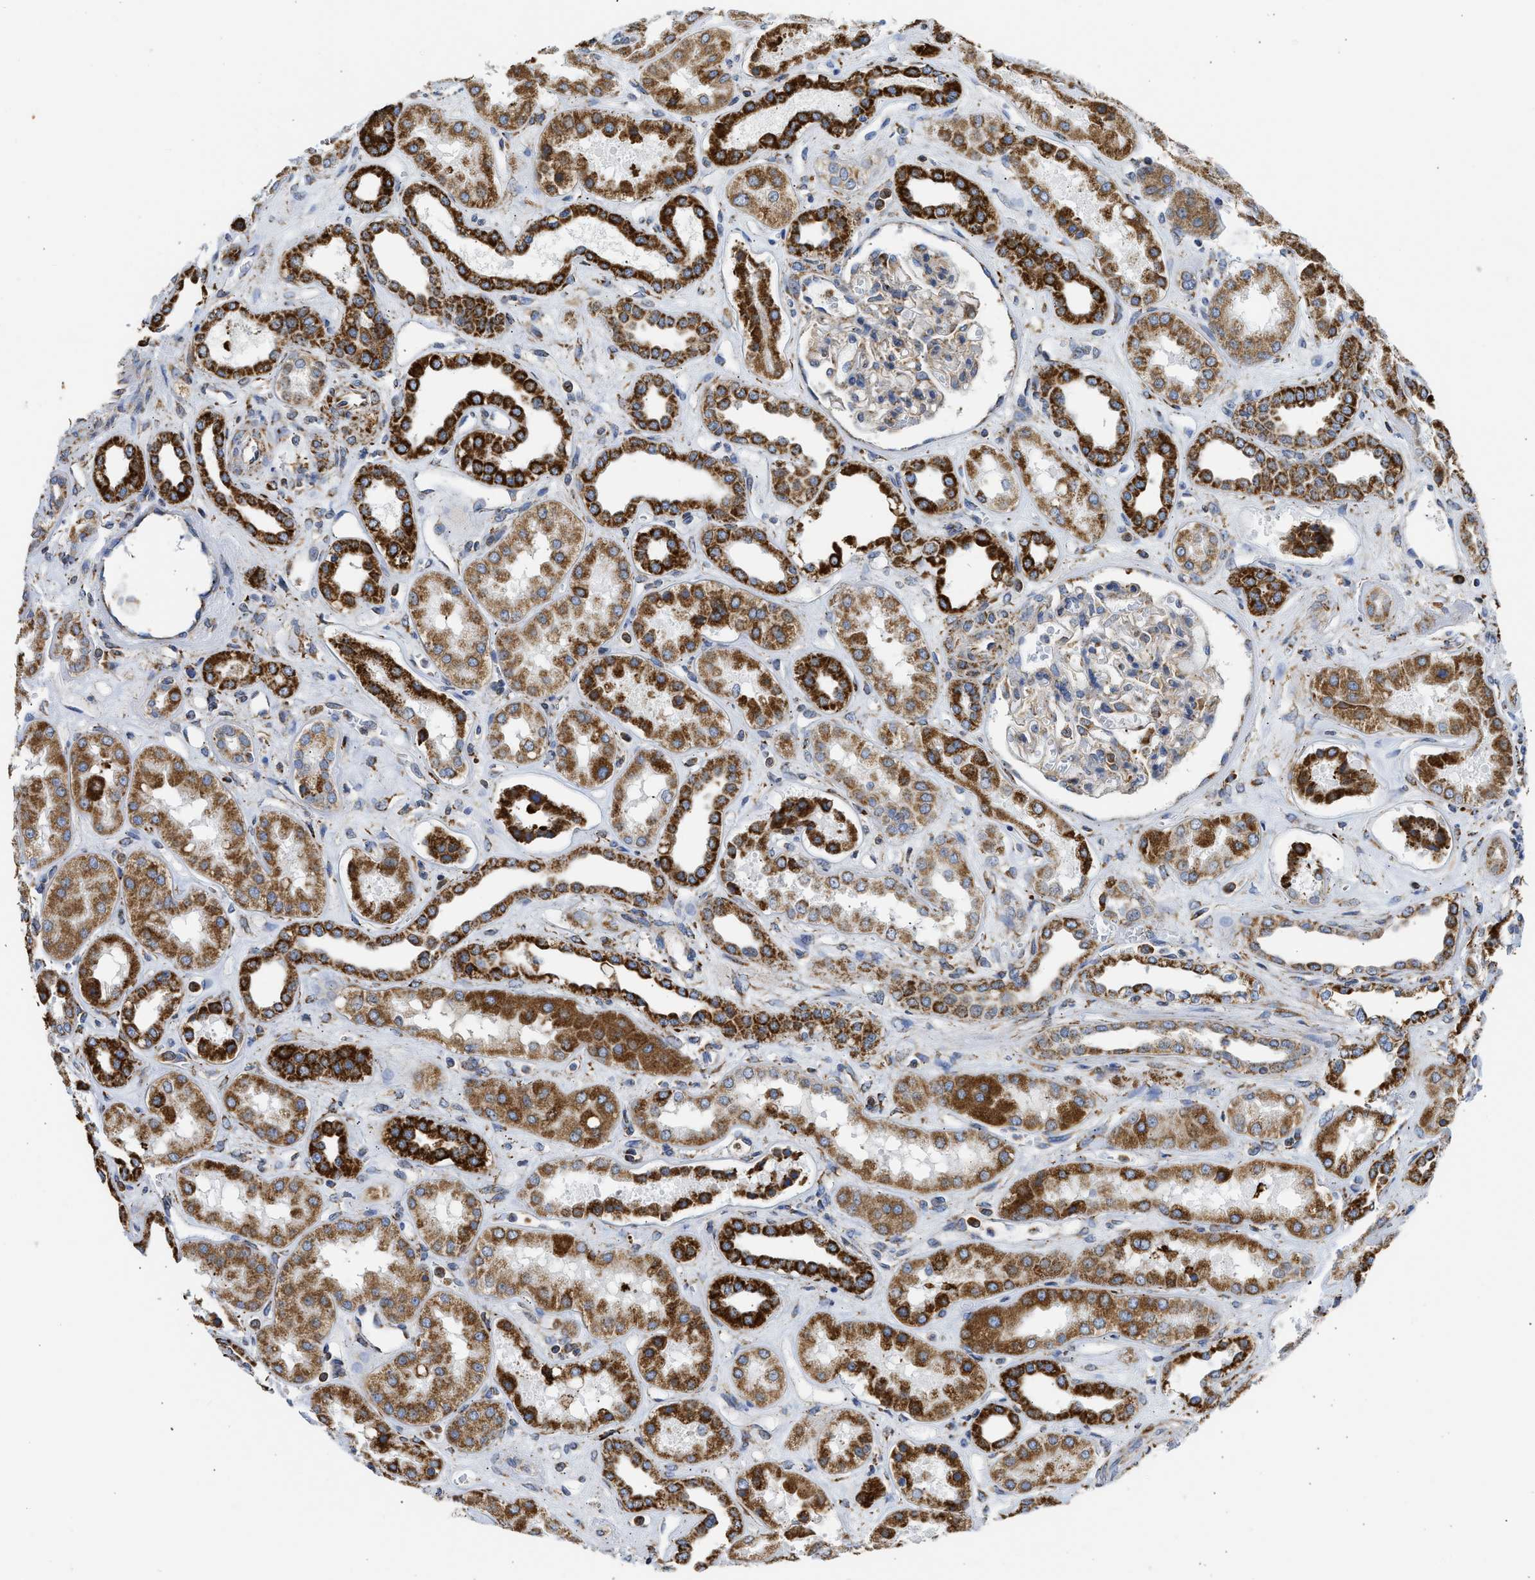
{"staining": {"intensity": "moderate", "quantity": ">75%", "location": "cytoplasmic/membranous"}, "tissue": "kidney", "cell_type": "Cells in glomeruli", "image_type": "normal", "snomed": [{"axis": "morphology", "description": "Normal tissue, NOS"}, {"axis": "topography", "description": "Kidney"}], "caption": "Human kidney stained with a brown dye demonstrates moderate cytoplasmic/membranous positive staining in approximately >75% of cells in glomeruli.", "gene": "CYCS", "patient": {"sex": "male", "age": 59}}